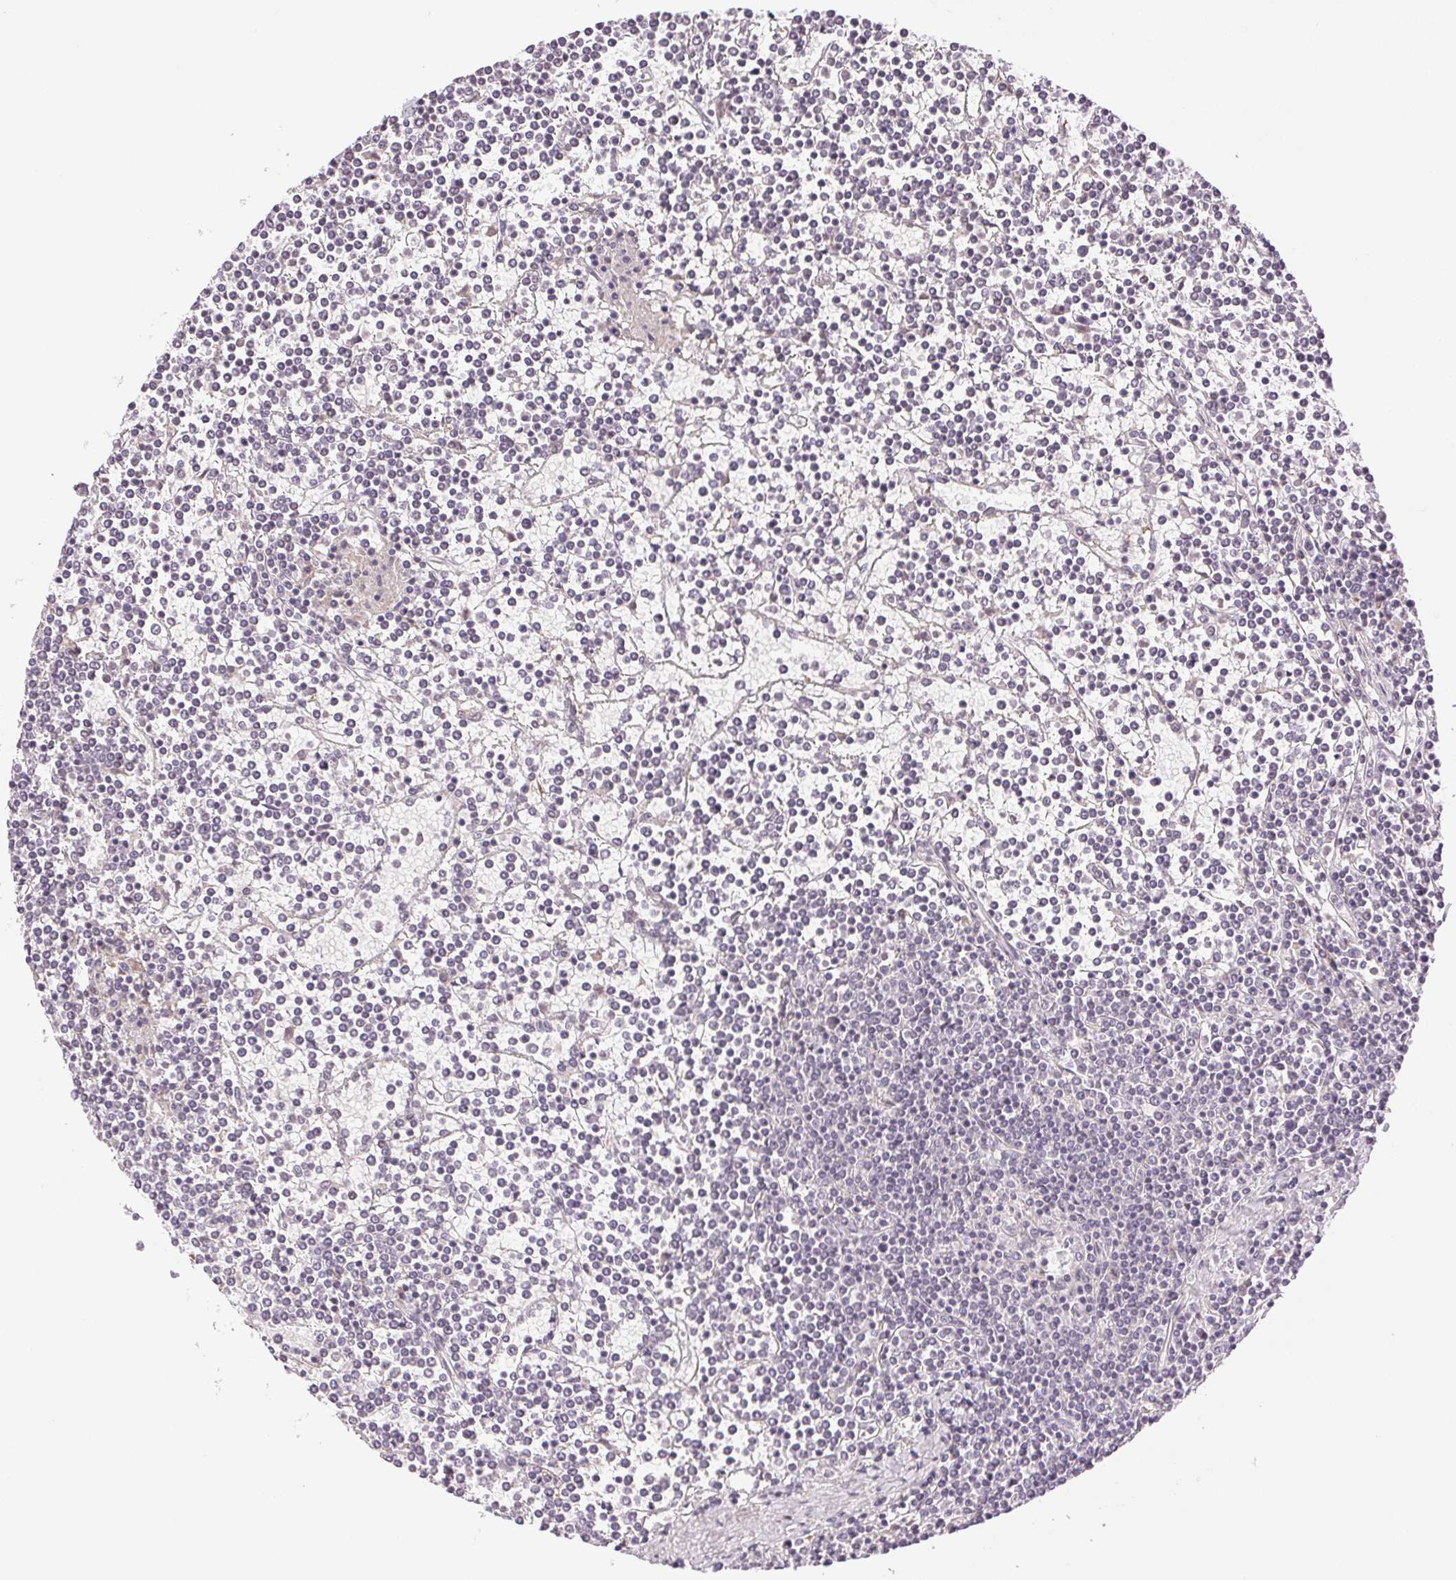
{"staining": {"intensity": "negative", "quantity": "none", "location": "none"}, "tissue": "lymphoma", "cell_type": "Tumor cells", "image_type": "cancer", "snomed": [{"axis": "morphology", "description": "Malignant lymphoma, non-Hodgkin's type, Low grade"}, {"axis": "topography", "description": "Spleen"}], "caption": "This micrograph is of lymphoma stained with immunohistochemistry (IHC) to label a protein in brown with the nuclei are counter-stained blue. There is no staining in tumor cells.", "gene": "TNNT3", "patient": {"sex": "female", "age": 19}}